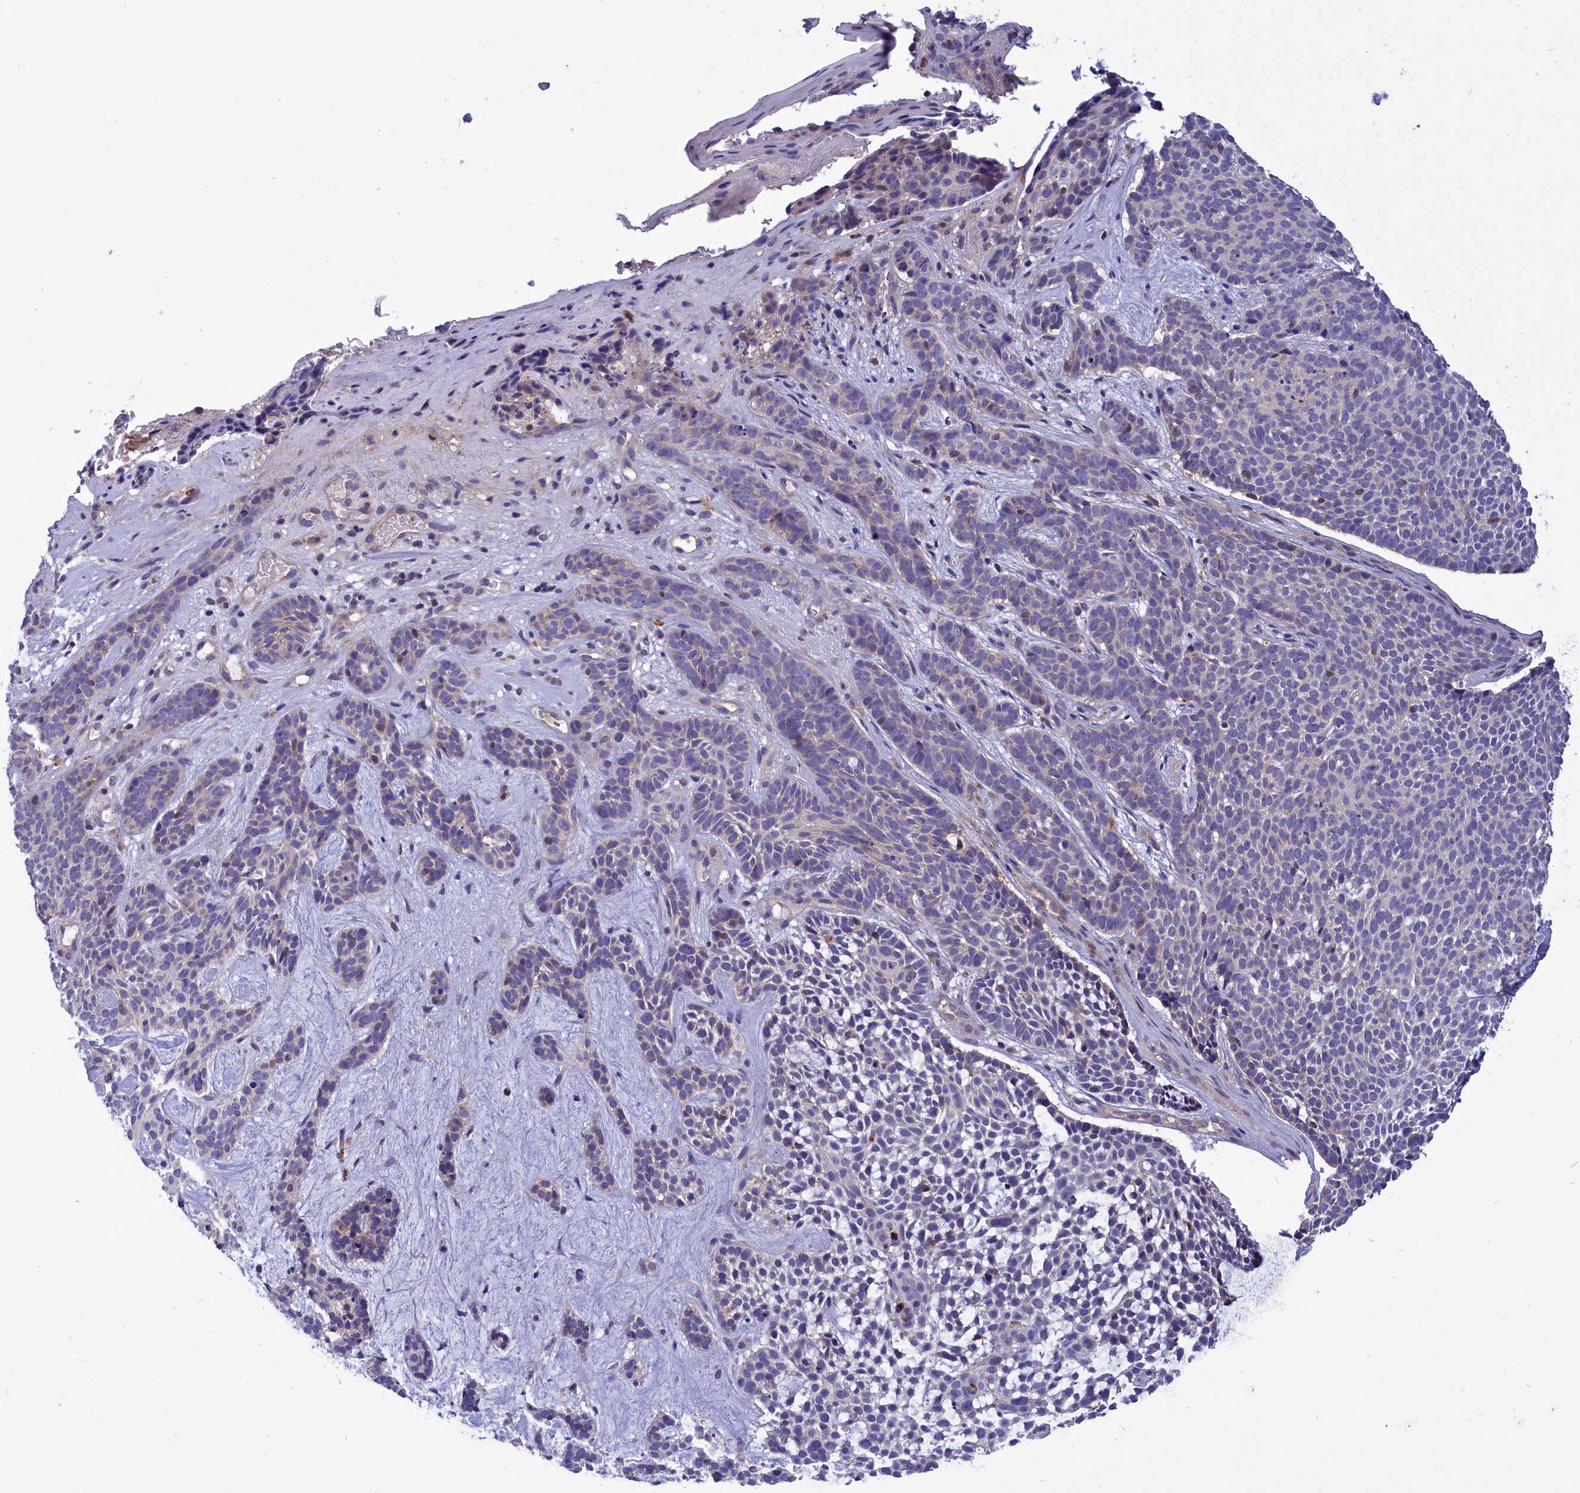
{"staining": {"intensity": "negative", "quantity": "none", "location": "none"}, "tissue": "skin cancer", "cell_type": "Tumor cells", "image_type": "cancer", "snomed": [{"axis": "morphology", "description": "Basal cell carcinoma"}, {"axis": "topography", "description": "Skin"}], "caption": "A high-resolution photomicrograph shows immunohistochemistry staining of skin cancer, which reveals no significant positivity in tumor cells.", "gene": "AMDHD2", "patient": {"sex": "male", "age": 71}}